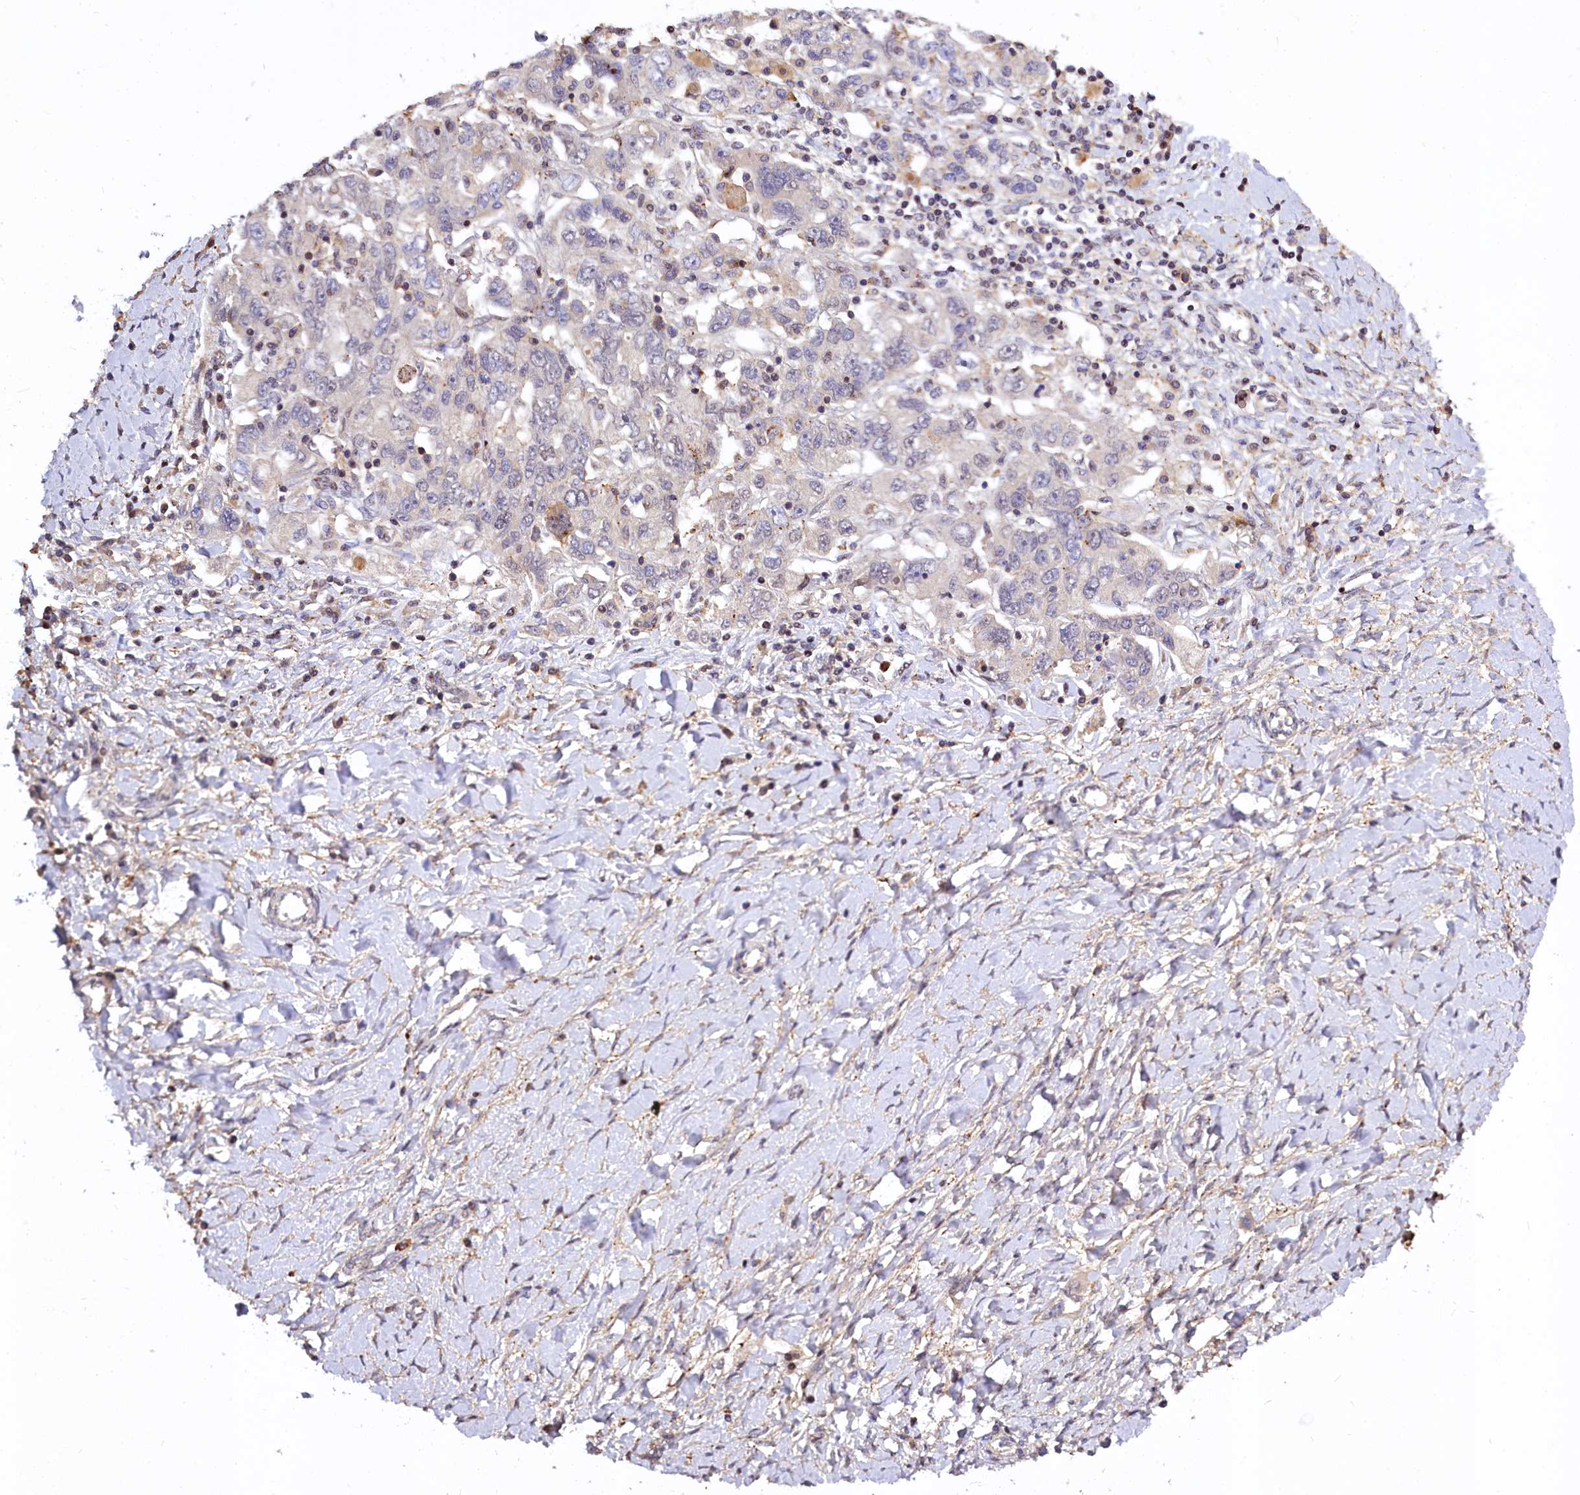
{"staining": {"intensity": "negative", "quantity": "none", "location": "none"}, "tissue": "ovarian cancer", "cell_type": "Tumor cells", "image_type": "cancer", "snomed": [{"axis": "morphology", "description": "Carcinoma, NOS"}, {"axis": "morphology", "description": "Cystadenocarcinoma, serous, NOS"}, {"axis": "topography", "description": "Ovary"}], "caption": "A high-resolution histopathology image shows IHC staining of ovarian cancer (carcinoma), which reveals no significant staining in tumor cells.", "gene": "ATG101", "patient": {"sex": "female", "age": 69}}